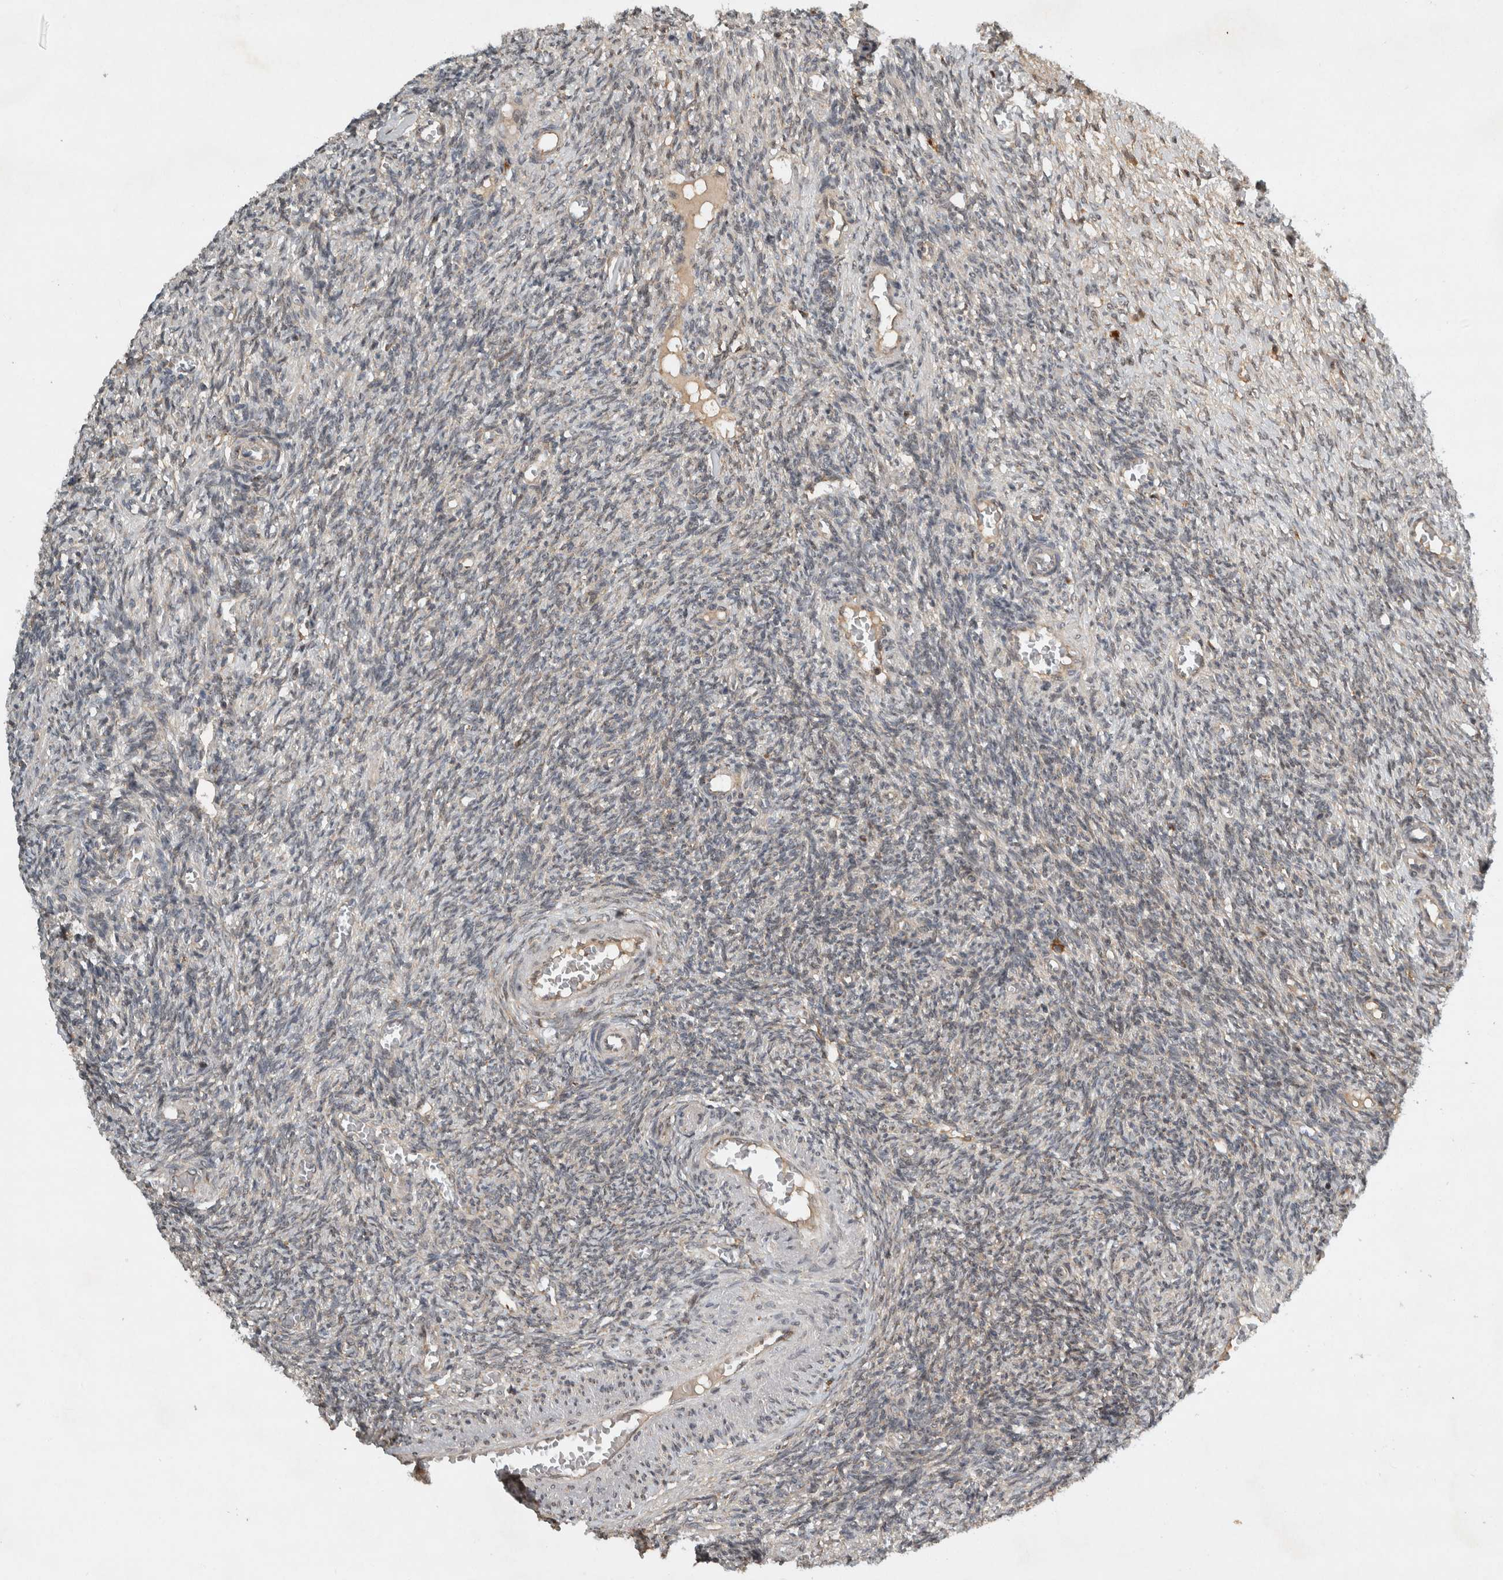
{"staining": {"intensity": "moderate", "quantity": ">75%", "location": "cytoplasmic/membranous"}, "tissue": "ovary", "cell_type": "Follicle cells", "image_type": "normal", "snomed": [{"axis": "morphology", "description": "Normal tissue, NOS"}, {"axis": "topography", "description": "Ovary"}], "caption": "This micrograph exhibits immunohistochemistry staining of benign ovary, with medium moderate cytoplasmic/membranous staining in about >75% of follicle cells.", "gene": "GPR137B", "patient": {"sex": "female", "age": 27}}